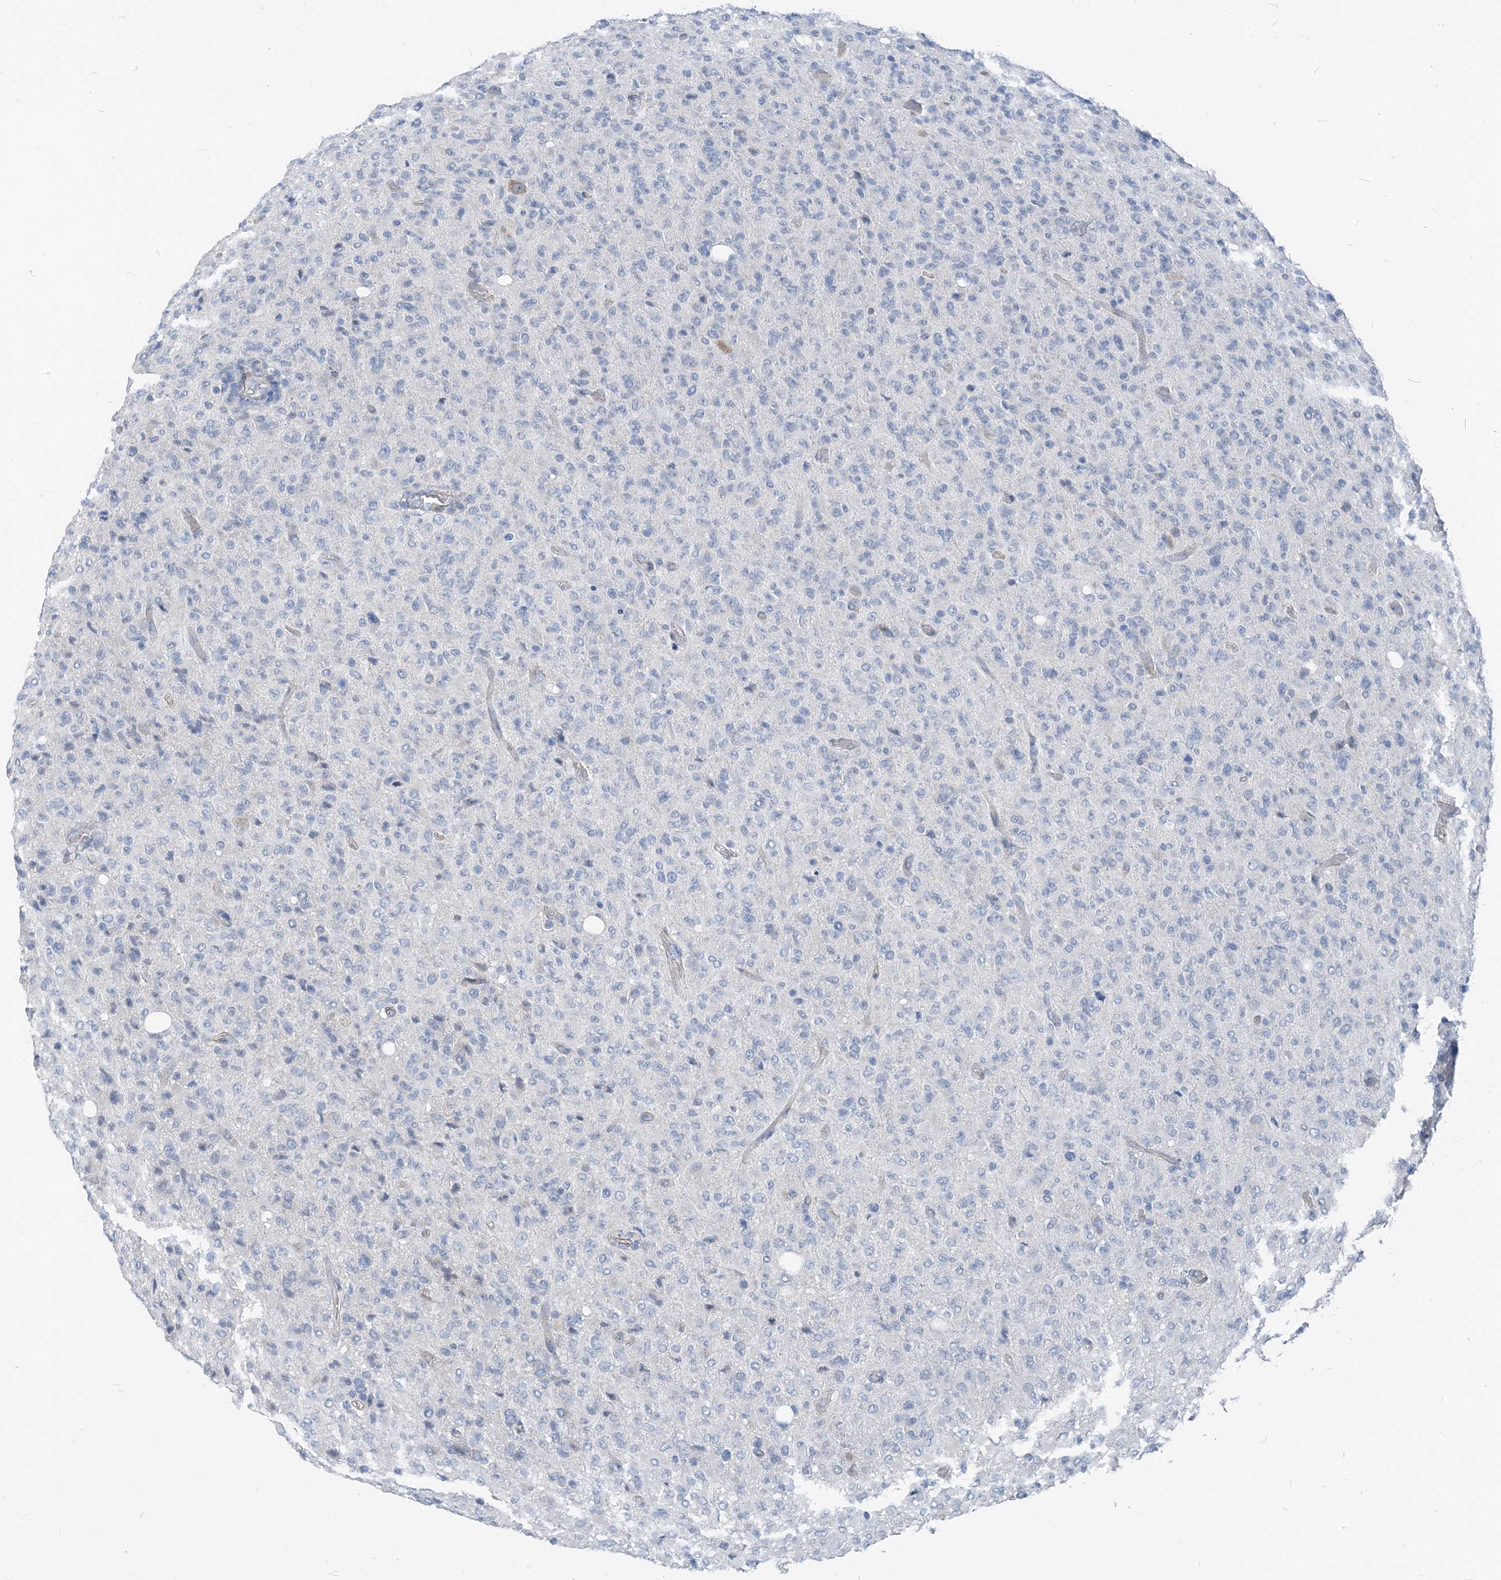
{"staining": {"intensity": "negative", "quantity": "none", "location": "none"}, "tissue": "glioma", "cell_type": "Tumor cells", "image_type": "cancer", "snomed": [{"axis": "morphology", "description": "Glioma, malignant, High grade"}, {"axis": "topography", "description": "Brain"}], "caption": "Glioma was stained to show a protein in brown. There is no significant staining in tumor cells.", "gene": "PLEKHA3", "patient": {"sex": "female", "age": 57}}